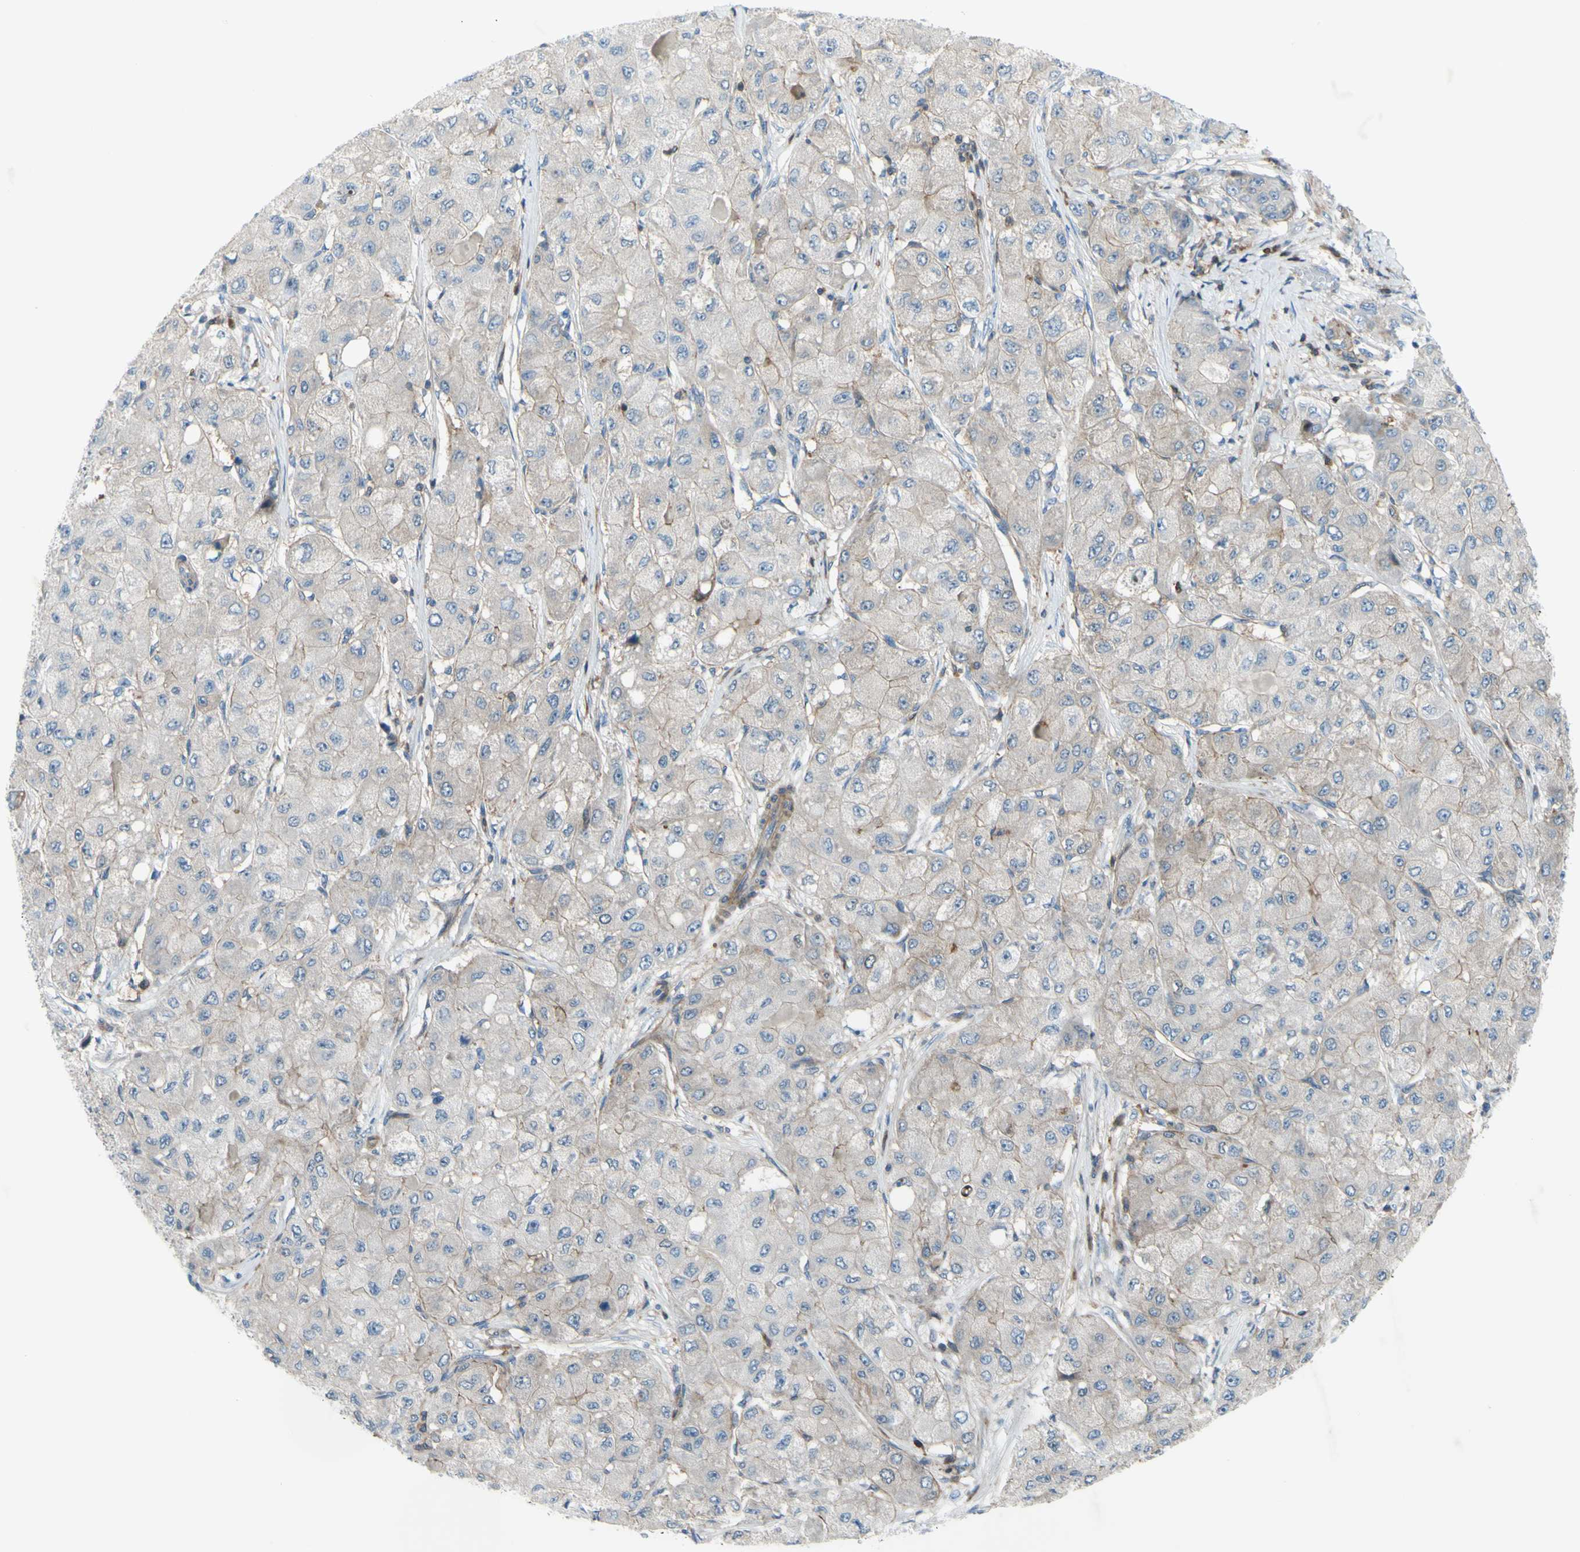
{"staining": {"intensity": "negative", "quantity": "none", "location": "none"}, "tissue": "liver cancer", "cell_type": "Tumor cells", "image_type": "cancer", "snomed": [{"axis": "morphology", "description": "Carcinoma, Hepatocellular, NOS"}, {"axis": "topography", "description": "Liver"}], "caption": "A photomicrograph of liver hepatocellular carcinoma stained for a protein displays no brown staining in tumor cells. (Brightfield microscopy of DAB IHC at high magnification).", "gene": "PAK2", "patient": {"sex": "male", "age": 80}}